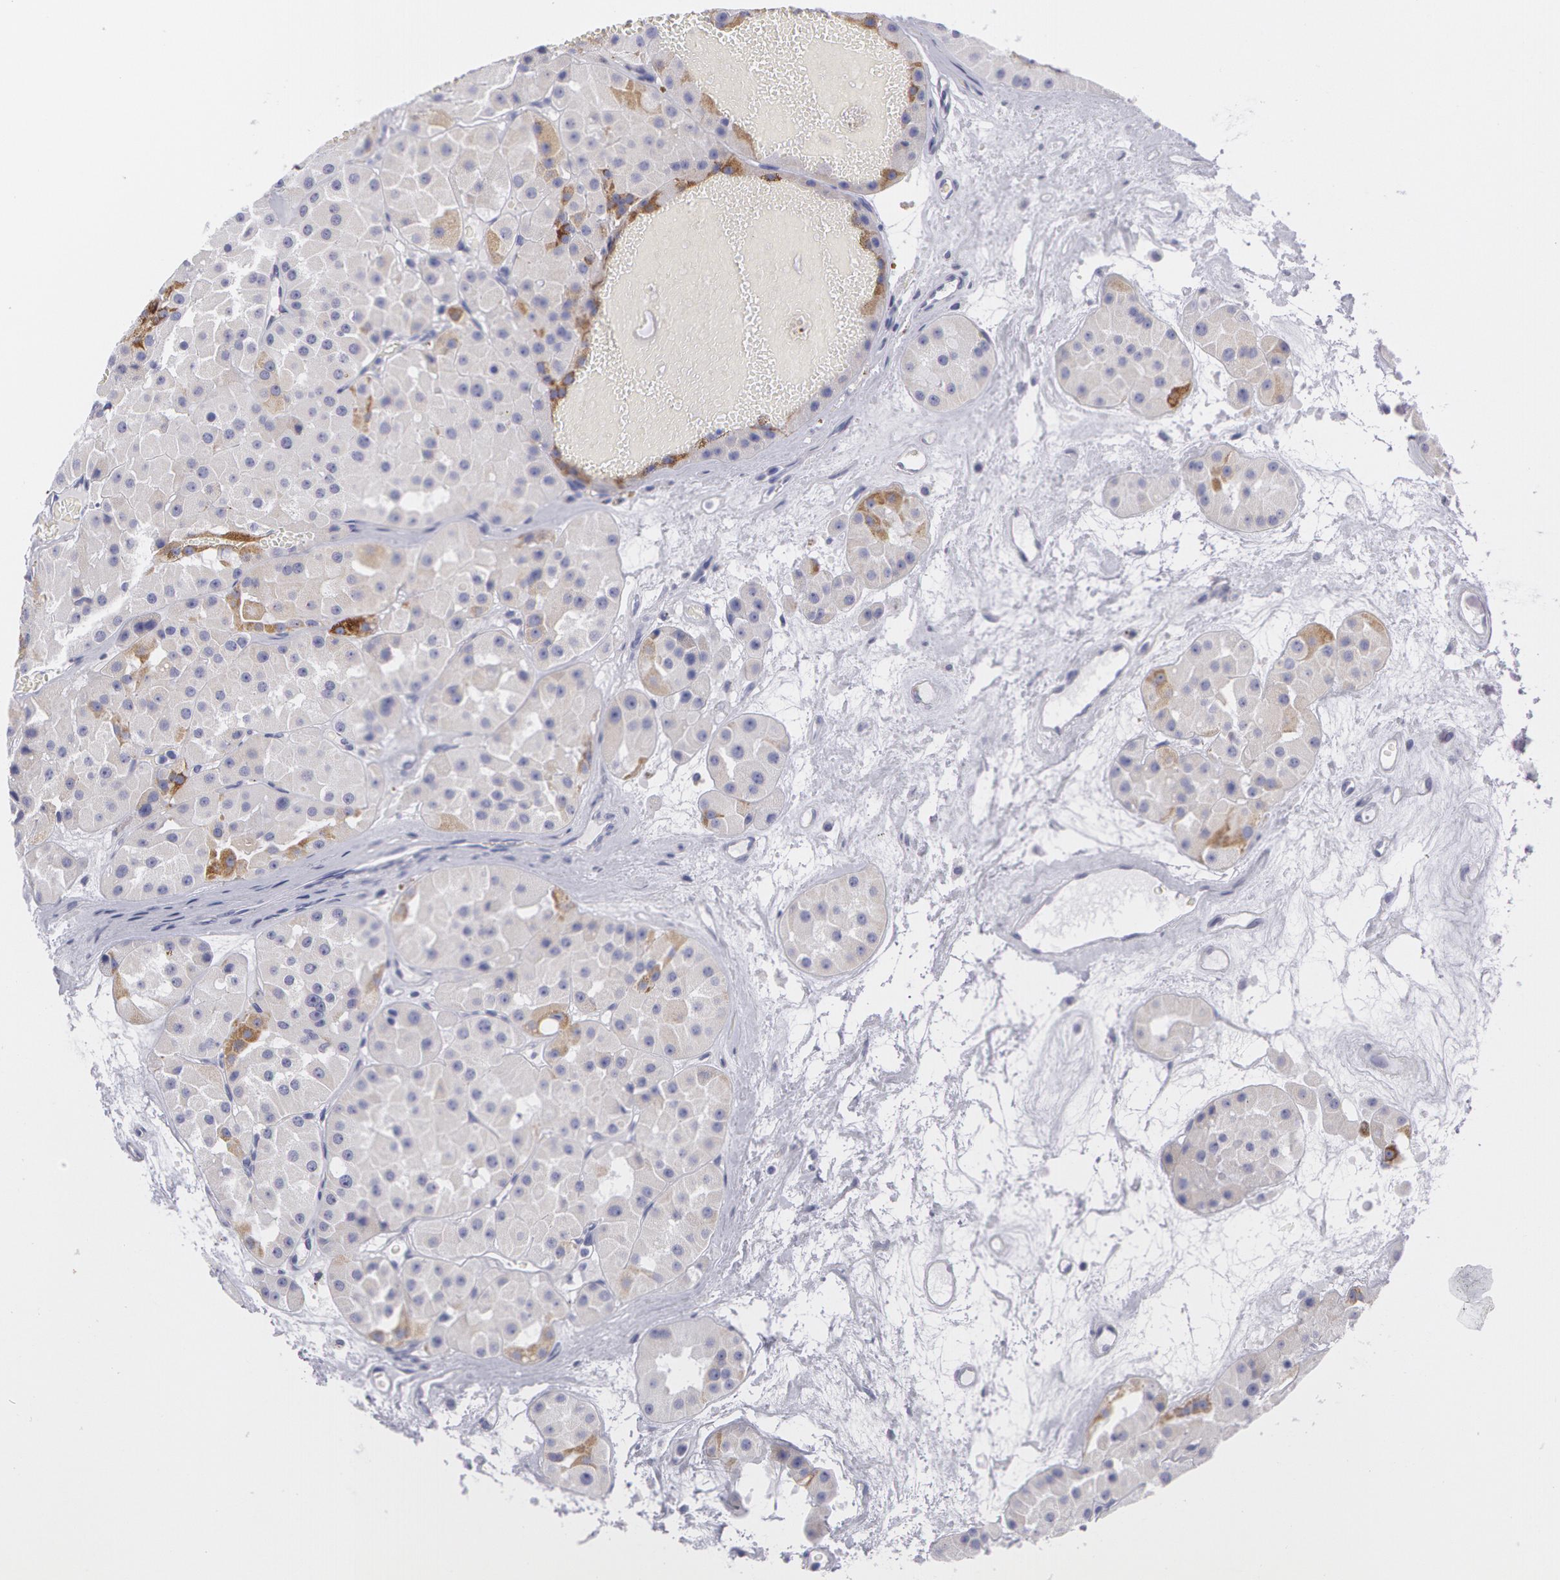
{"staining": {"intensity": "negative", "quantity": "none", "location": "none"}, "tissue": "renal cancer", "cell_type": "Tumor cells", "image_type": "cancer", "snomed": [{"axis": "morphology", "description": "Adenocarcinoma, uncertain malignant potential"}, {"axis": "topography", "description": "Kidney"}], "caption": "Adenocarcinoma,  uncertain malignant potential (renal) stained for a protein using IHC exhibits no staining tumor cells.", "gene": "AMACR", "patient": {"sex": "male", "age": 63}}